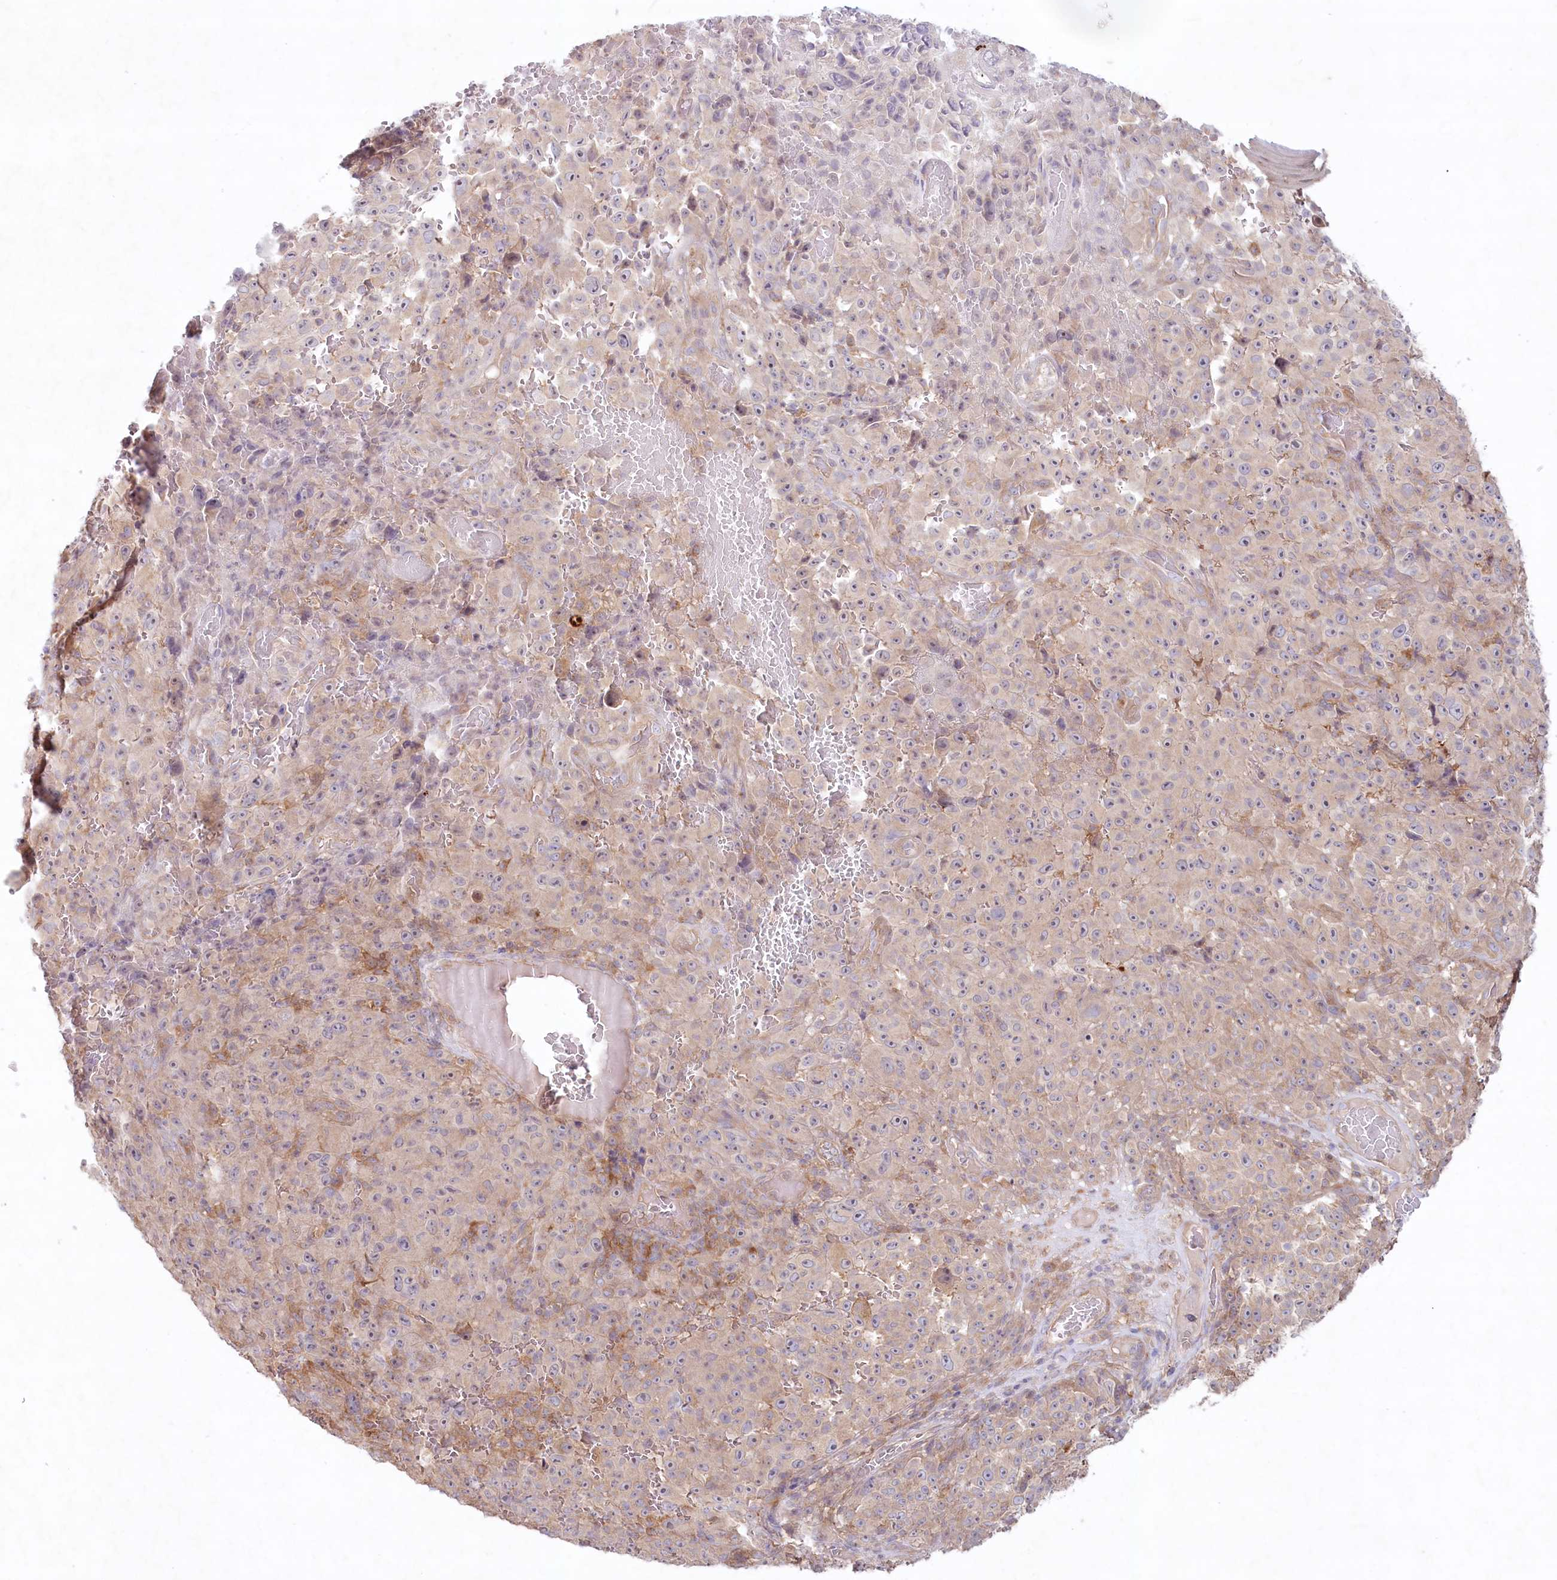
{"staining": {"intensity": "weak", "quantity": ">75%", "location": "cytoplasmic/membranous"}, "tissue": "melanoma", "cell_type": "Tumor cells", "image_type": "cancer", "snomed": [{"axis": "morphology", "description": "Malignant melanoma, NOS"}, {"axis": "topography", "description": "Skin"}], "caption": "Human malignant melanoma stained for a protein (brown) exhibits weak cytoplasmic/membranous positive staining in about >75% of tumor cells.", "gene": "TNIP1", "patient": {"sex": "female", "age": 82}}